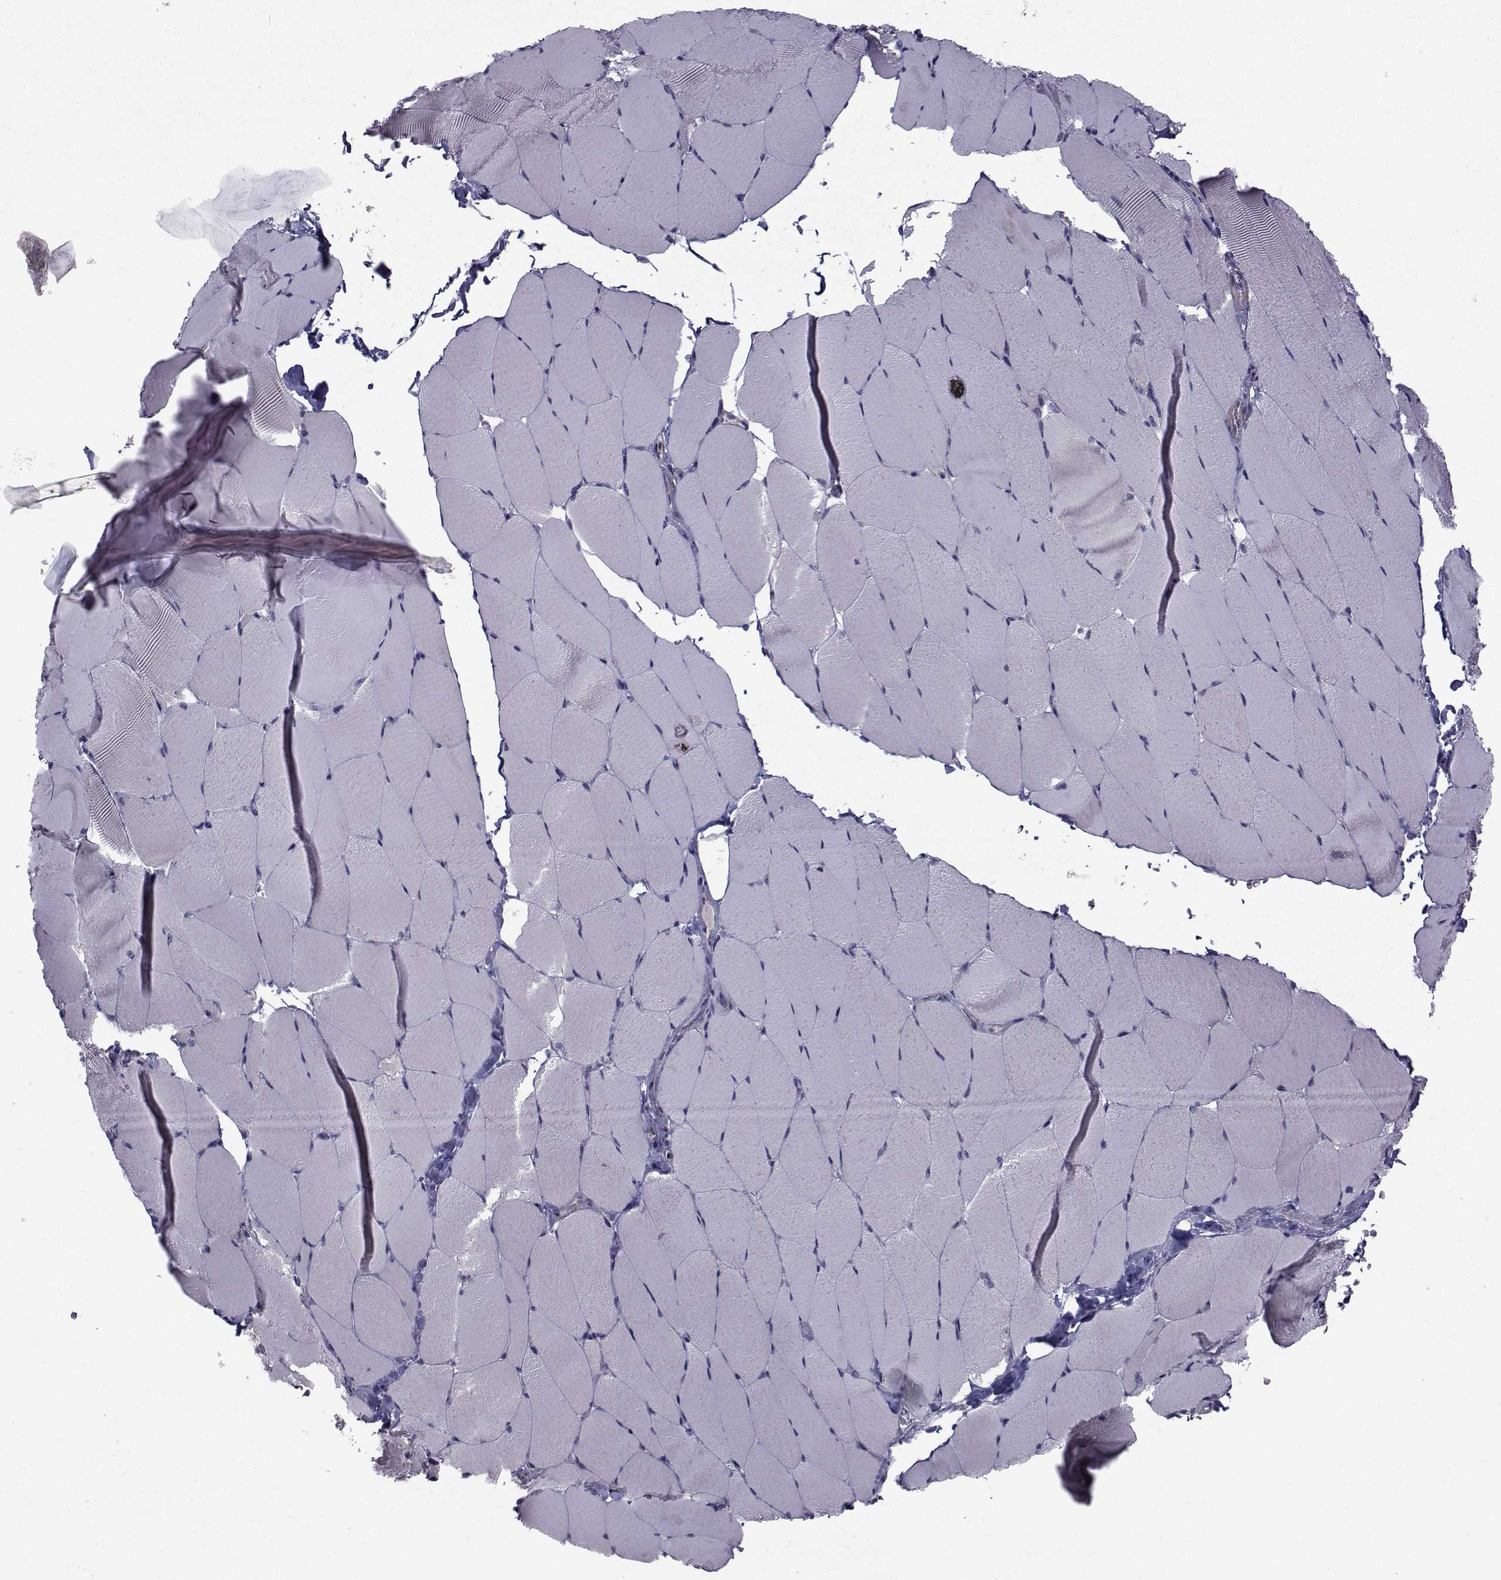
{"staining": {"intensity": "negative", "quantity": "none", "location": "none"}, "tissue": "skeletal muscle", "cell_type": "Myocytes", "image_type": "normal", "snomed": [{"axis": "morphology", "description": "Normal tissue, NOS"}, {"axis": "topography", "description": "Skeletal muscle"}], "caption": "Protein analysis of unremarkable skeletal muscle exhibits no significant positivity in myocytes.", "gene": "CFAP74", "patient": {"sex": "female", "age": 37}}